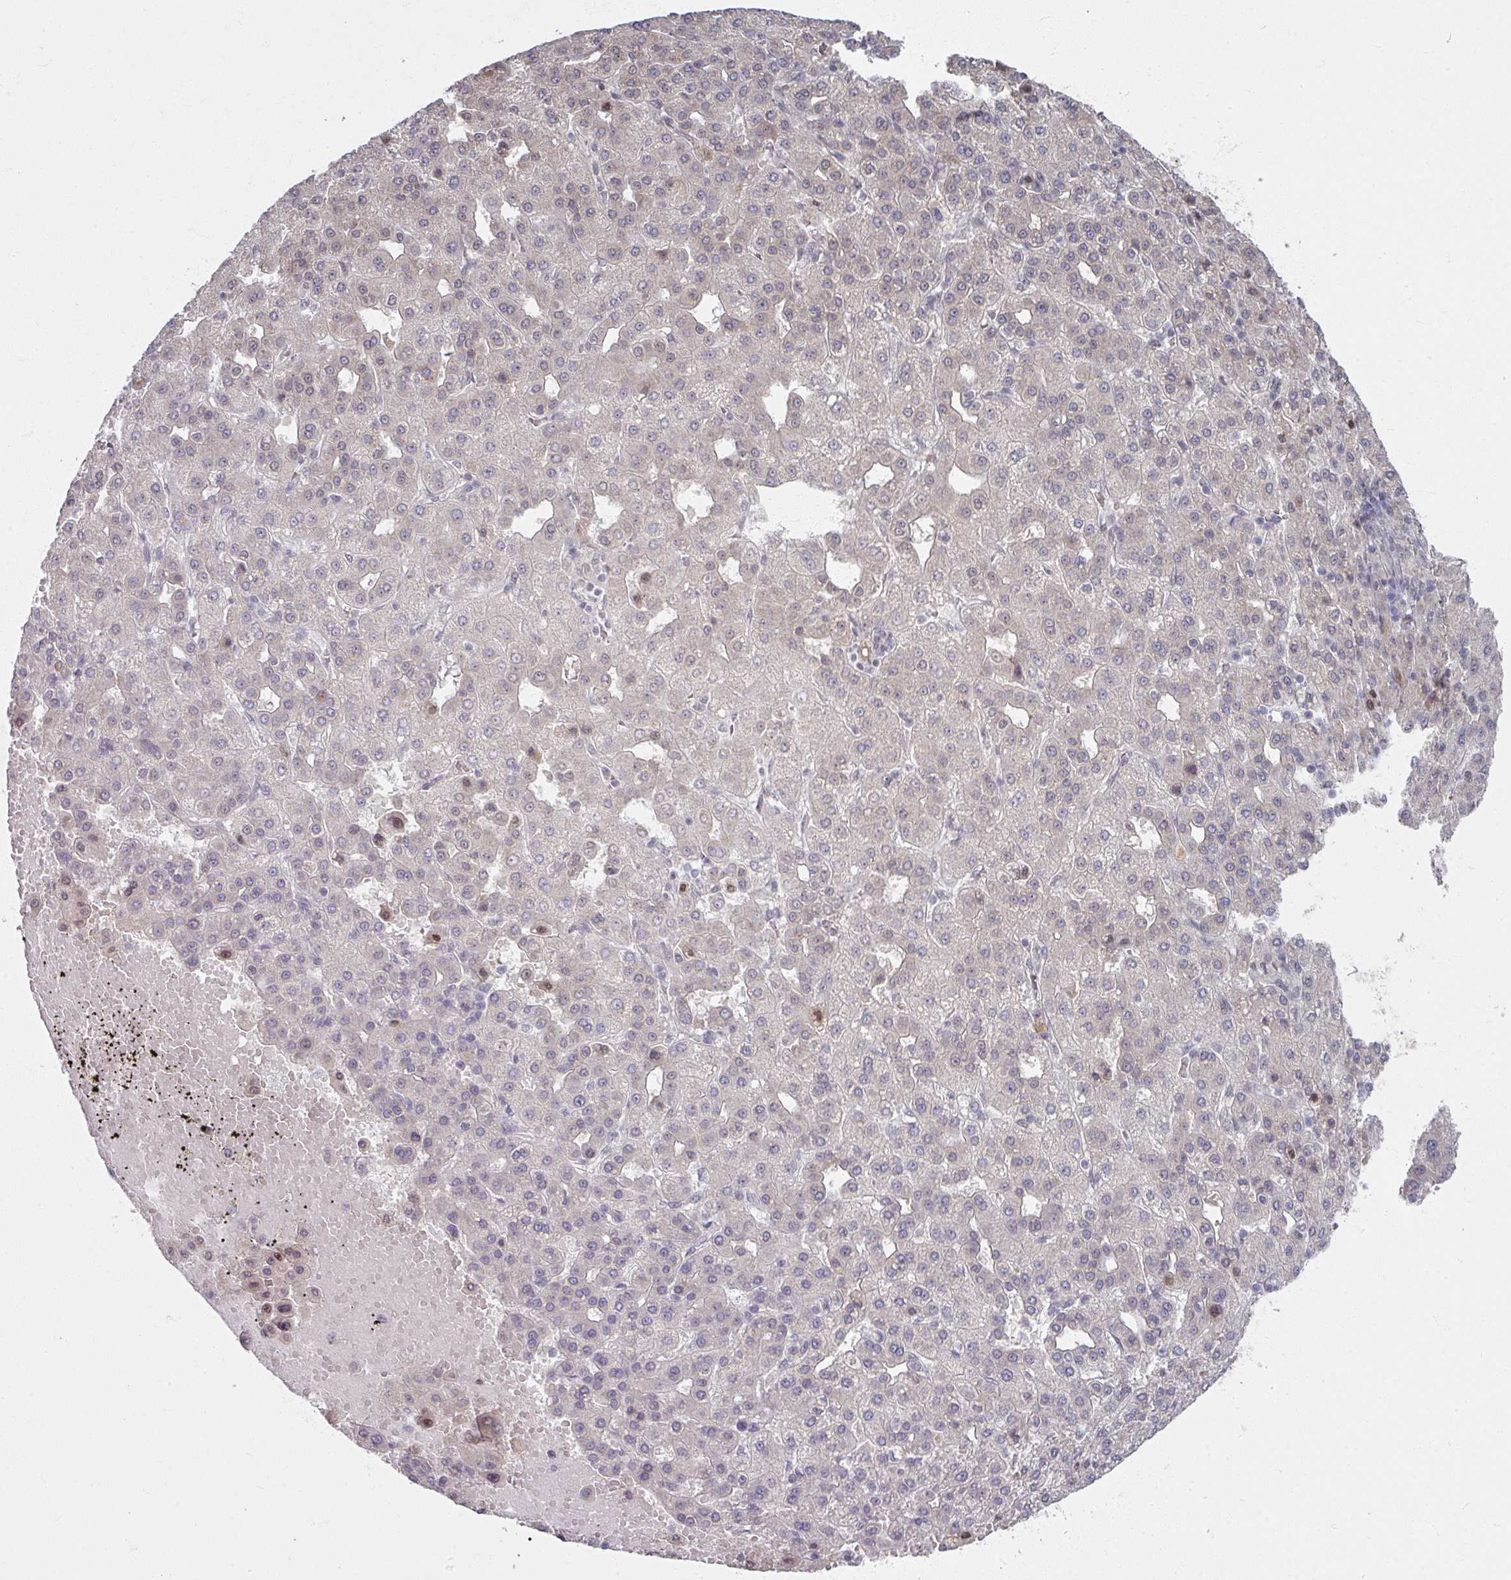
{"staining": {"intensity": "negative", "quantity": "none", "location": "none"}, "tissue": "liver cancer", "cell_type": "Tumor cells", "image_type": "cancer", "snomed": [{"axis": "morphology", "description": "Carcinoma, Hepatocellular, NOS"}, {"axis": "topography", "description": "Liver"}], "caption": "IHC micrograph of human liver hepatocellular carcinoma stained for a protein (brown), which demonstrates no expression in tumor cells. (Stains: DAB IHC with hematoxylin counter stain, Microscopy: brightfield microscopy at high magnification).", "gene": "KLC3", "patient": {"sex": "male", "age": 65}}